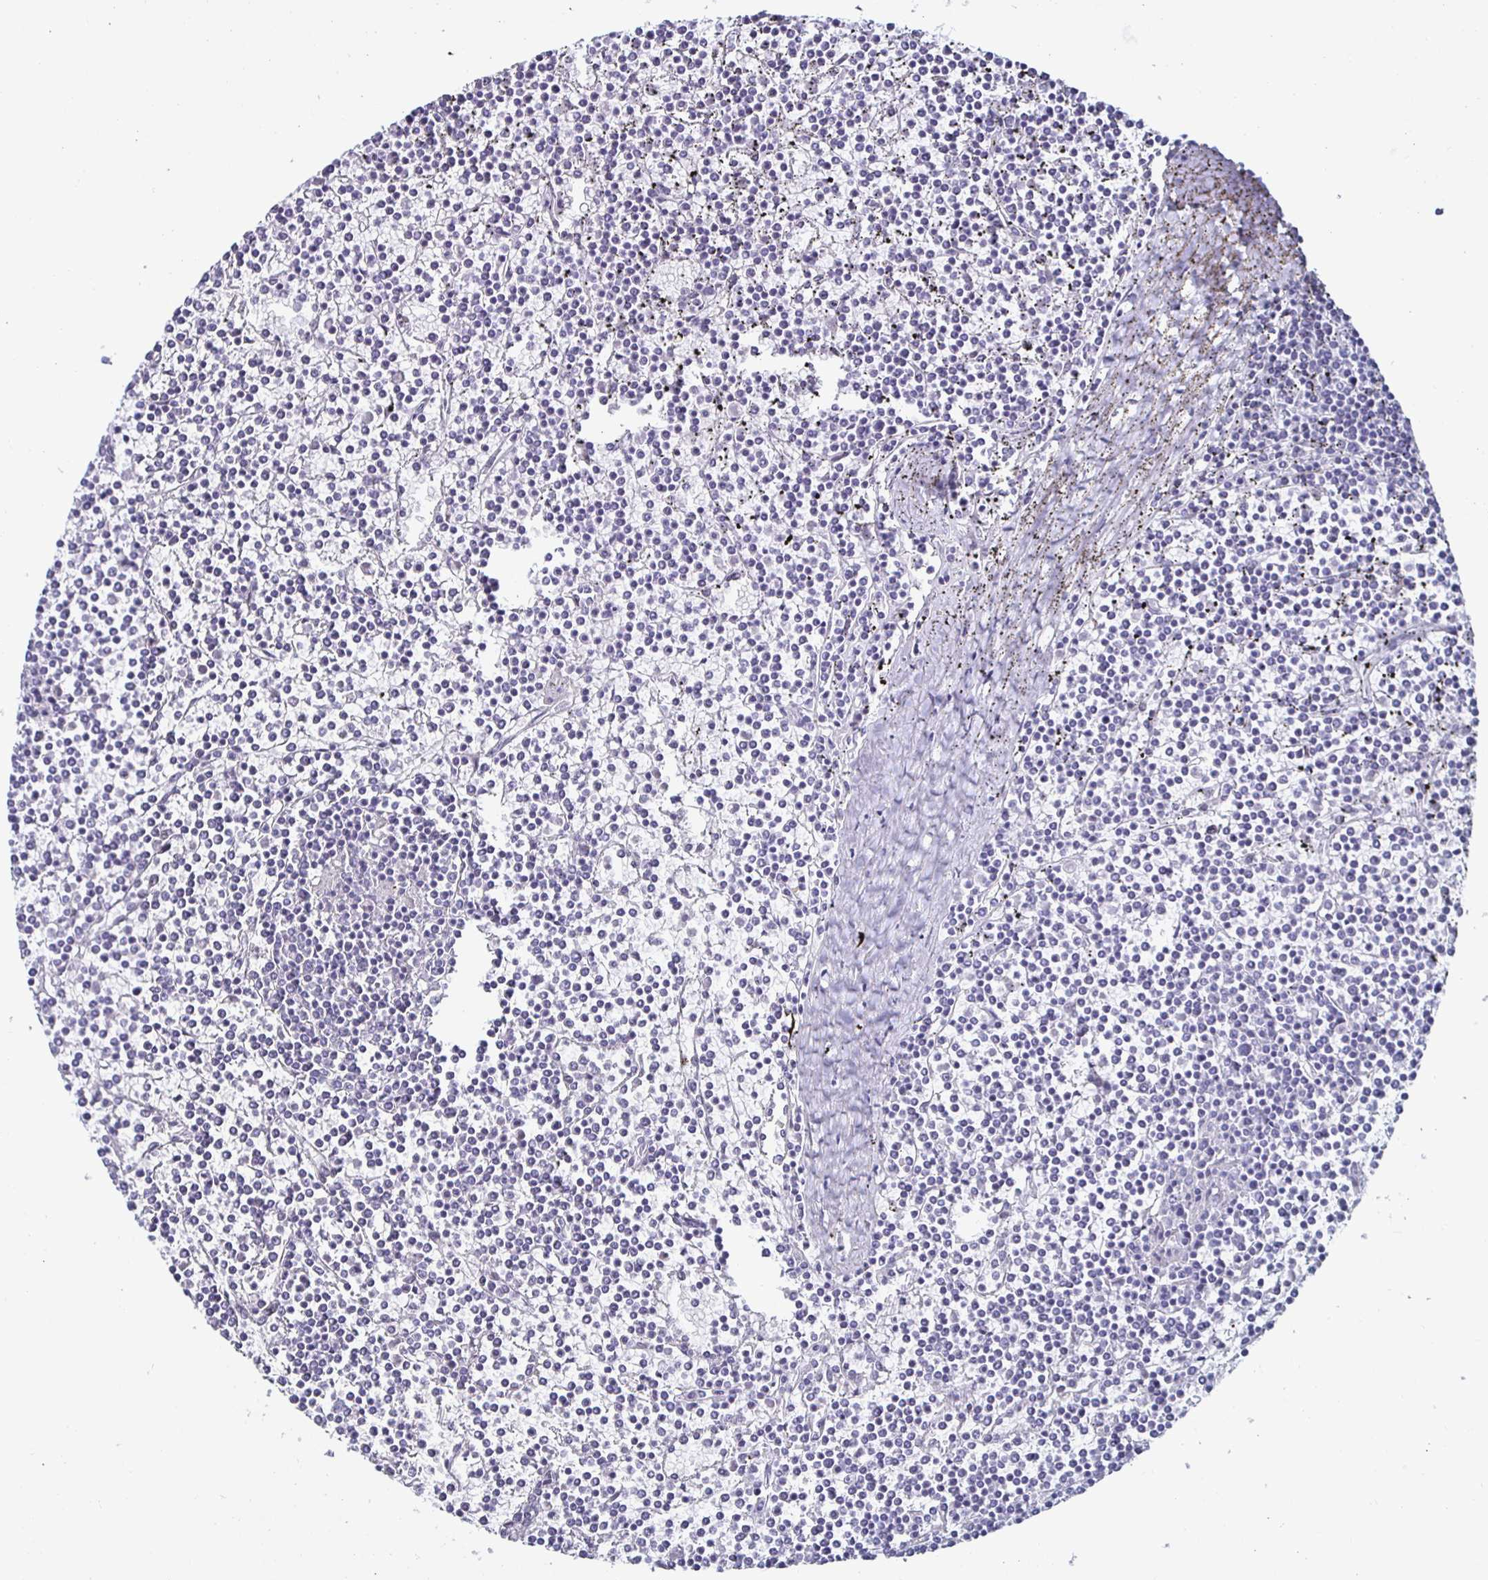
{"staining": {"intensity": "negative", "quantity": "none", "location": "none"}, "tissue": "lymphoma", "cell_type": "Tumor cells", "image_type": "cancer", "snomed": [{"axis": "morphology", "description": "Malignant lymphoma, non-Hodgkin's type, Low grade"}, {"axis": "topography", "description": "Spleen"}], "caption": "Lymphoma stained for a protein using immunohistochemistry demonstrates no expression tumor cells.", "gene": "KRT4", "patient": {"sex": "female", "age": 19}}